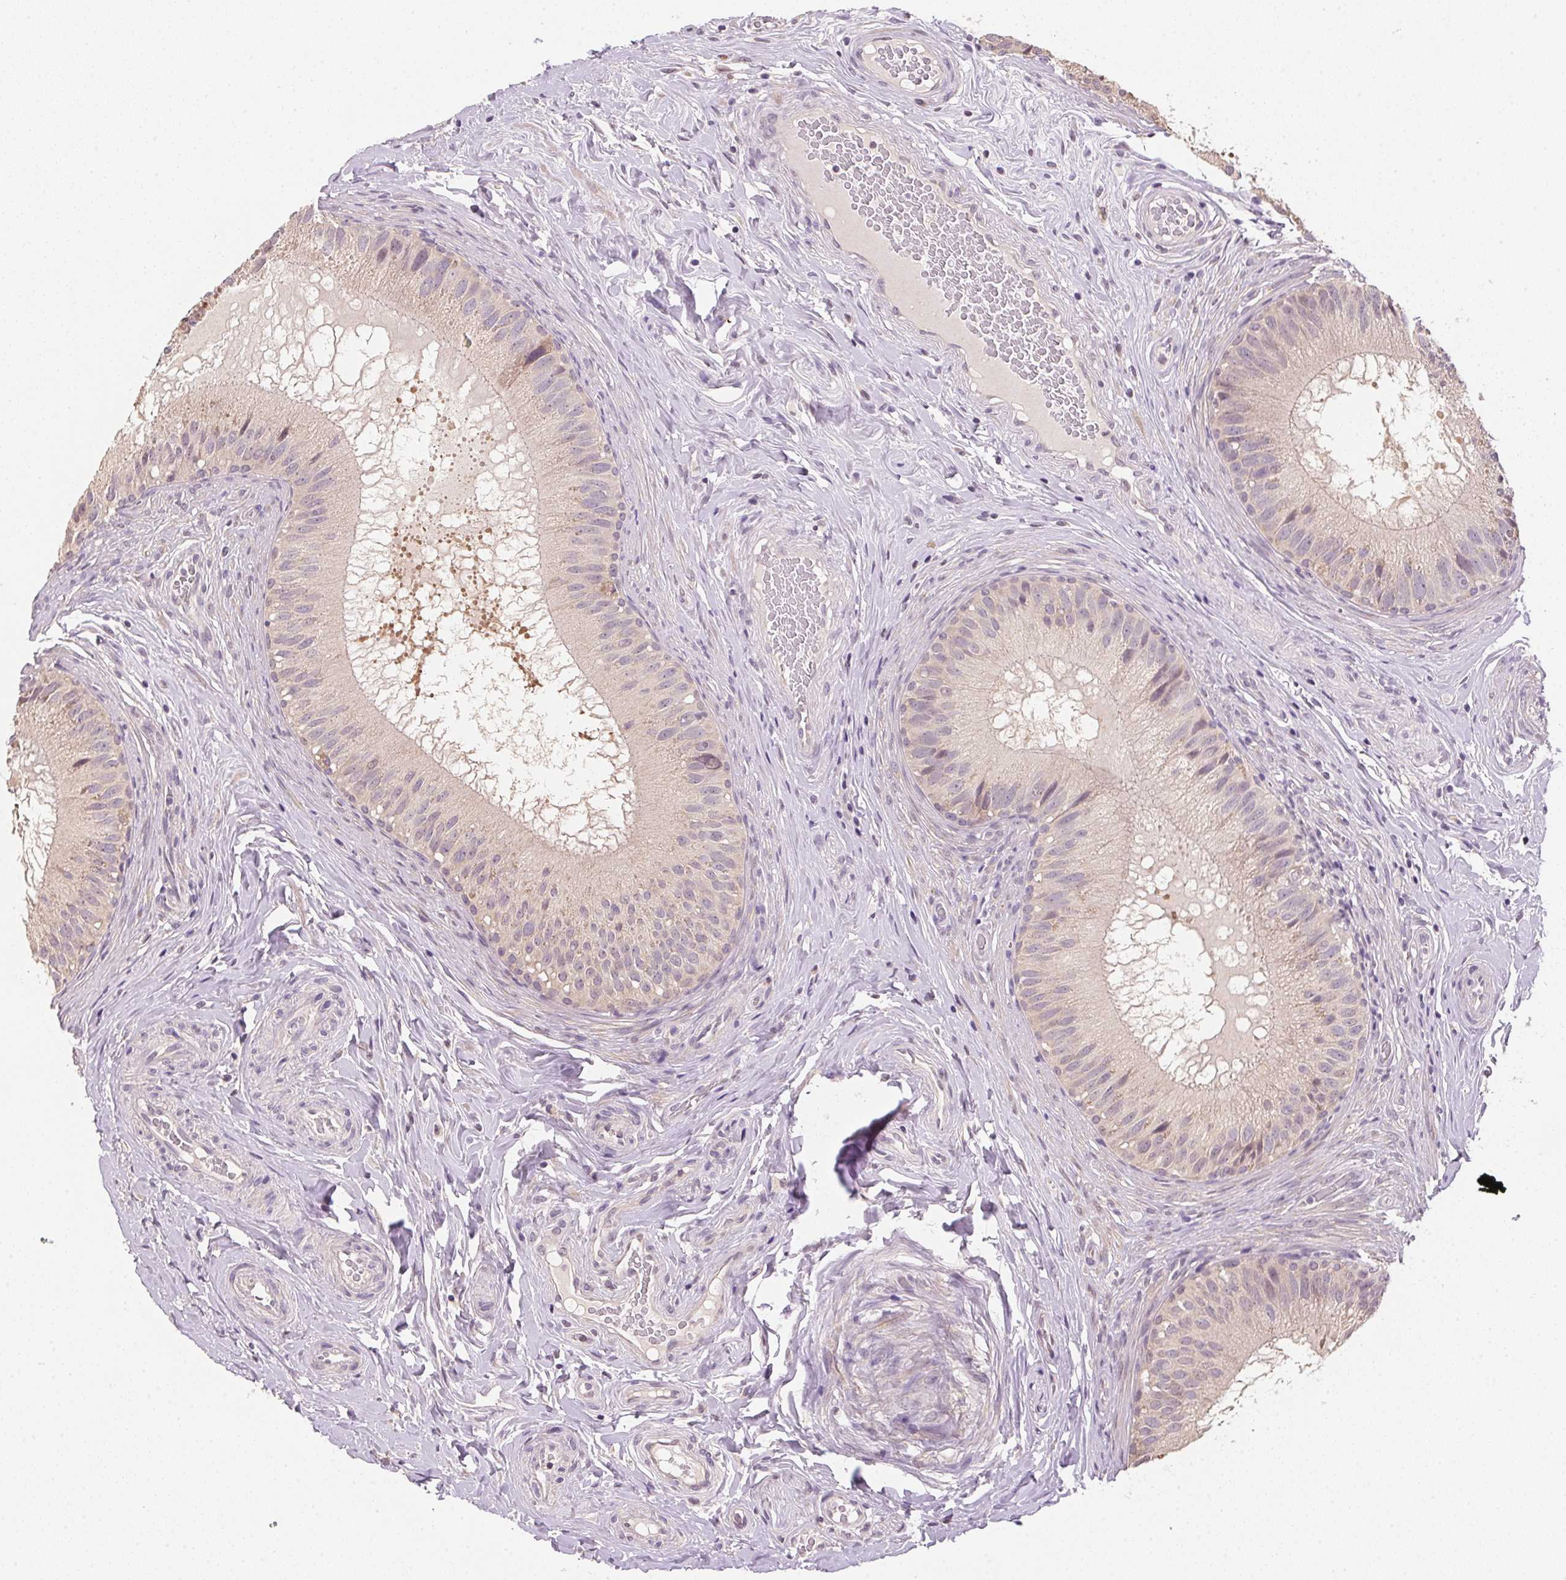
{"staining": {"intensity": "negative", "quantity": "none", "location": "none"}, "tissue": "epididymis", "cell_type": "Glandular cells", "image_type": "normal", "snomed": [{"axis": "morphology", "description": "Normal tissue, NOS"}, {"axis": "topography", "description": "Epididymis"}], "caption": "Human epididymis stained for a protein using immunohistochemistry (IHC) exhibits no expression in glandular cells.", "gene": "ALDH8A1", "patient": {"sex": "male", "age": 34}}